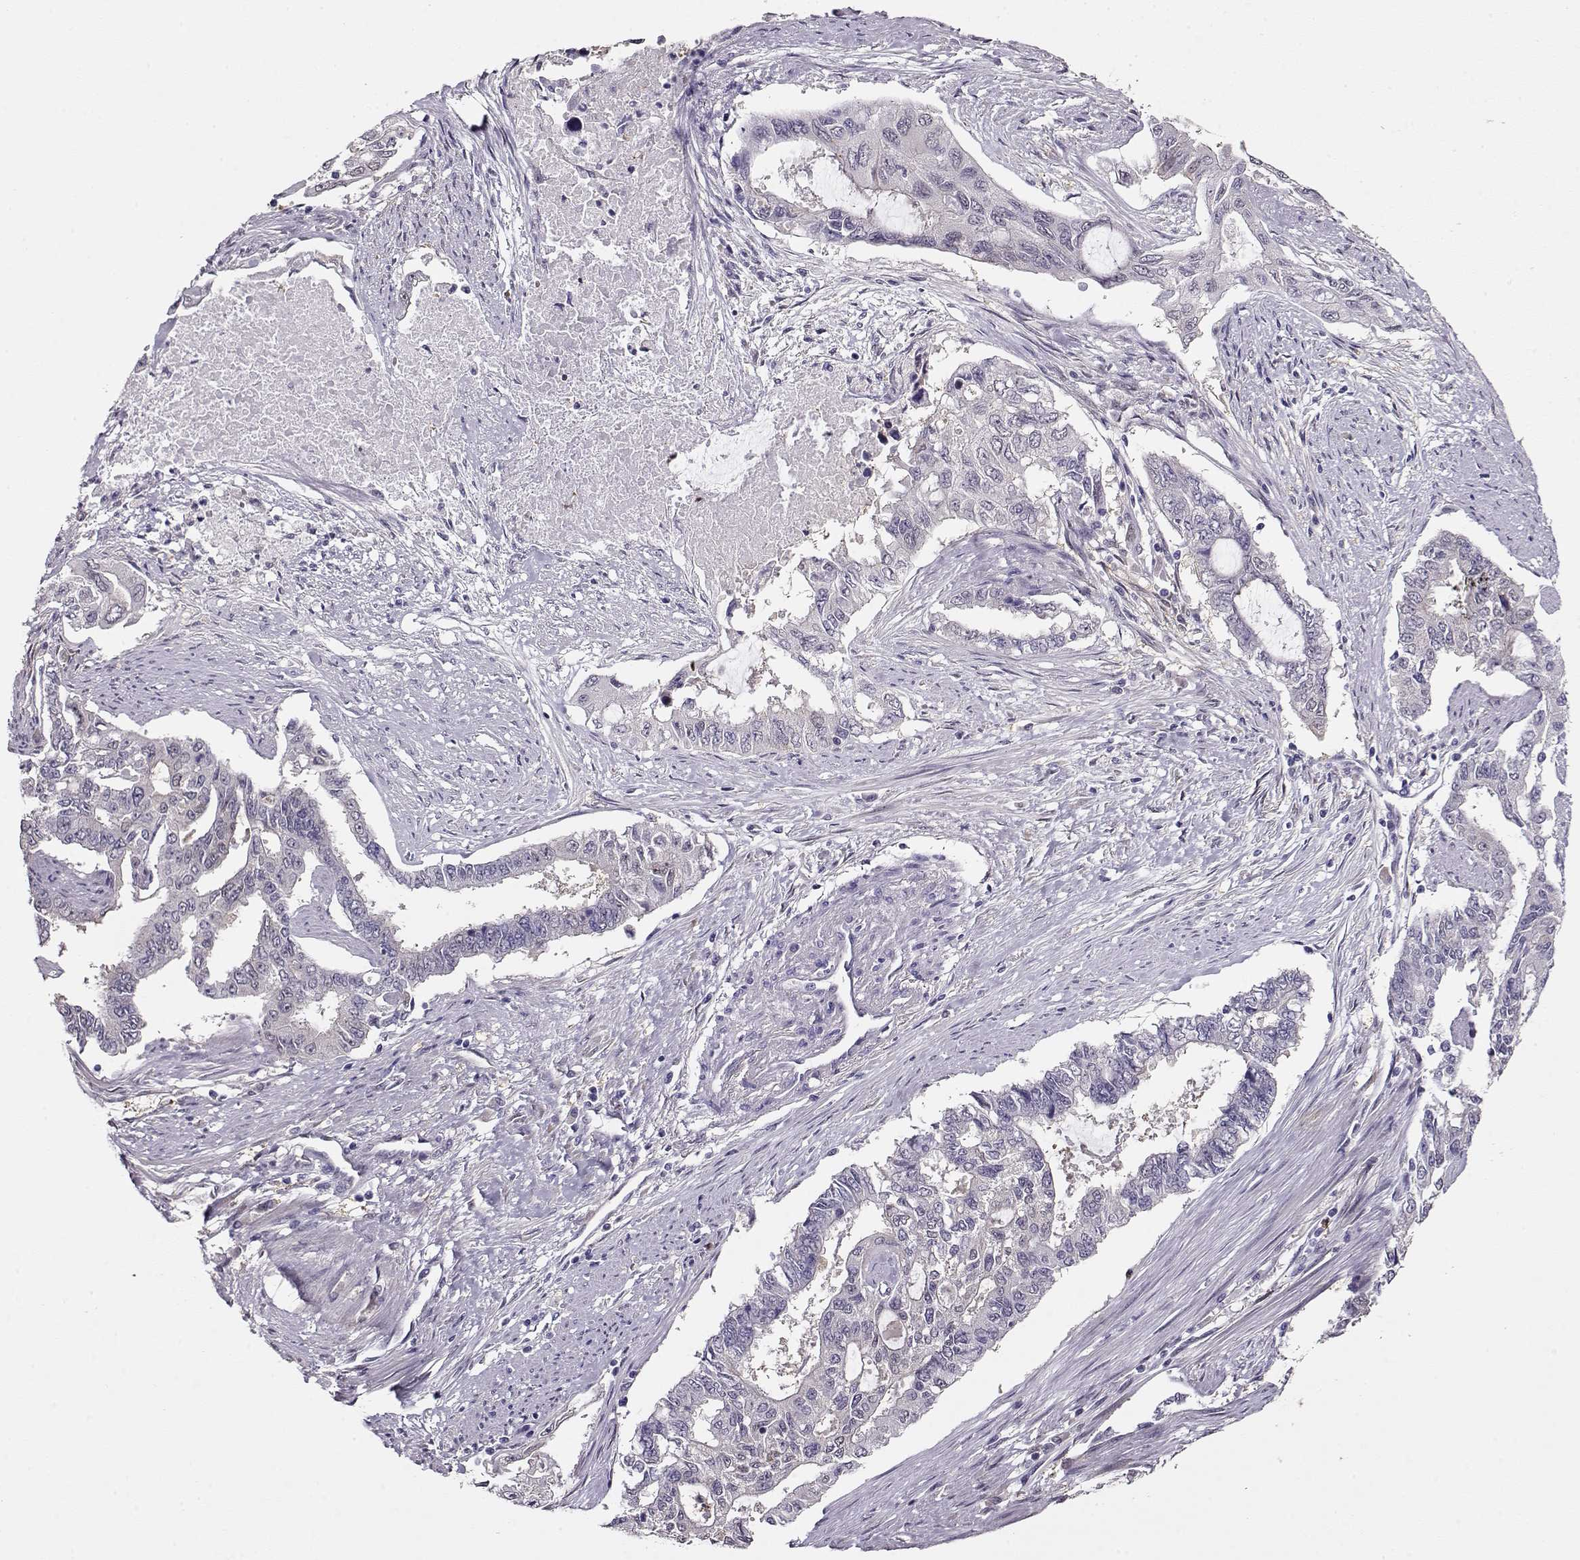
{"staining": {"intensity": "negative", "quantity": "none", "location": "none"}, "tissue": "endometrial cancer", "cell_type": "Tumor cells", "image_type": "cancer", "snomed": [{"axis": "morphology", "description": "Adenocarcinoma, NOS"}, {"axis": "topography", "description": "Uterus"}], "caption": "Immunohistochemistry micrograph of neoplastic tissue: human endometrial cancer (adenocarcinoma) stained with DAB (3,3'-diaminobenzidine) exhibits no significant protein expression in tumor cells. Brightfield microscopy of IHC stained with DAB (3,3'-diaminobenzidine) (brown) and hematoxylin (blue), captured at high magnification.", "gene": "CCR8", "patient": {"sex": "female", "age": 59}}